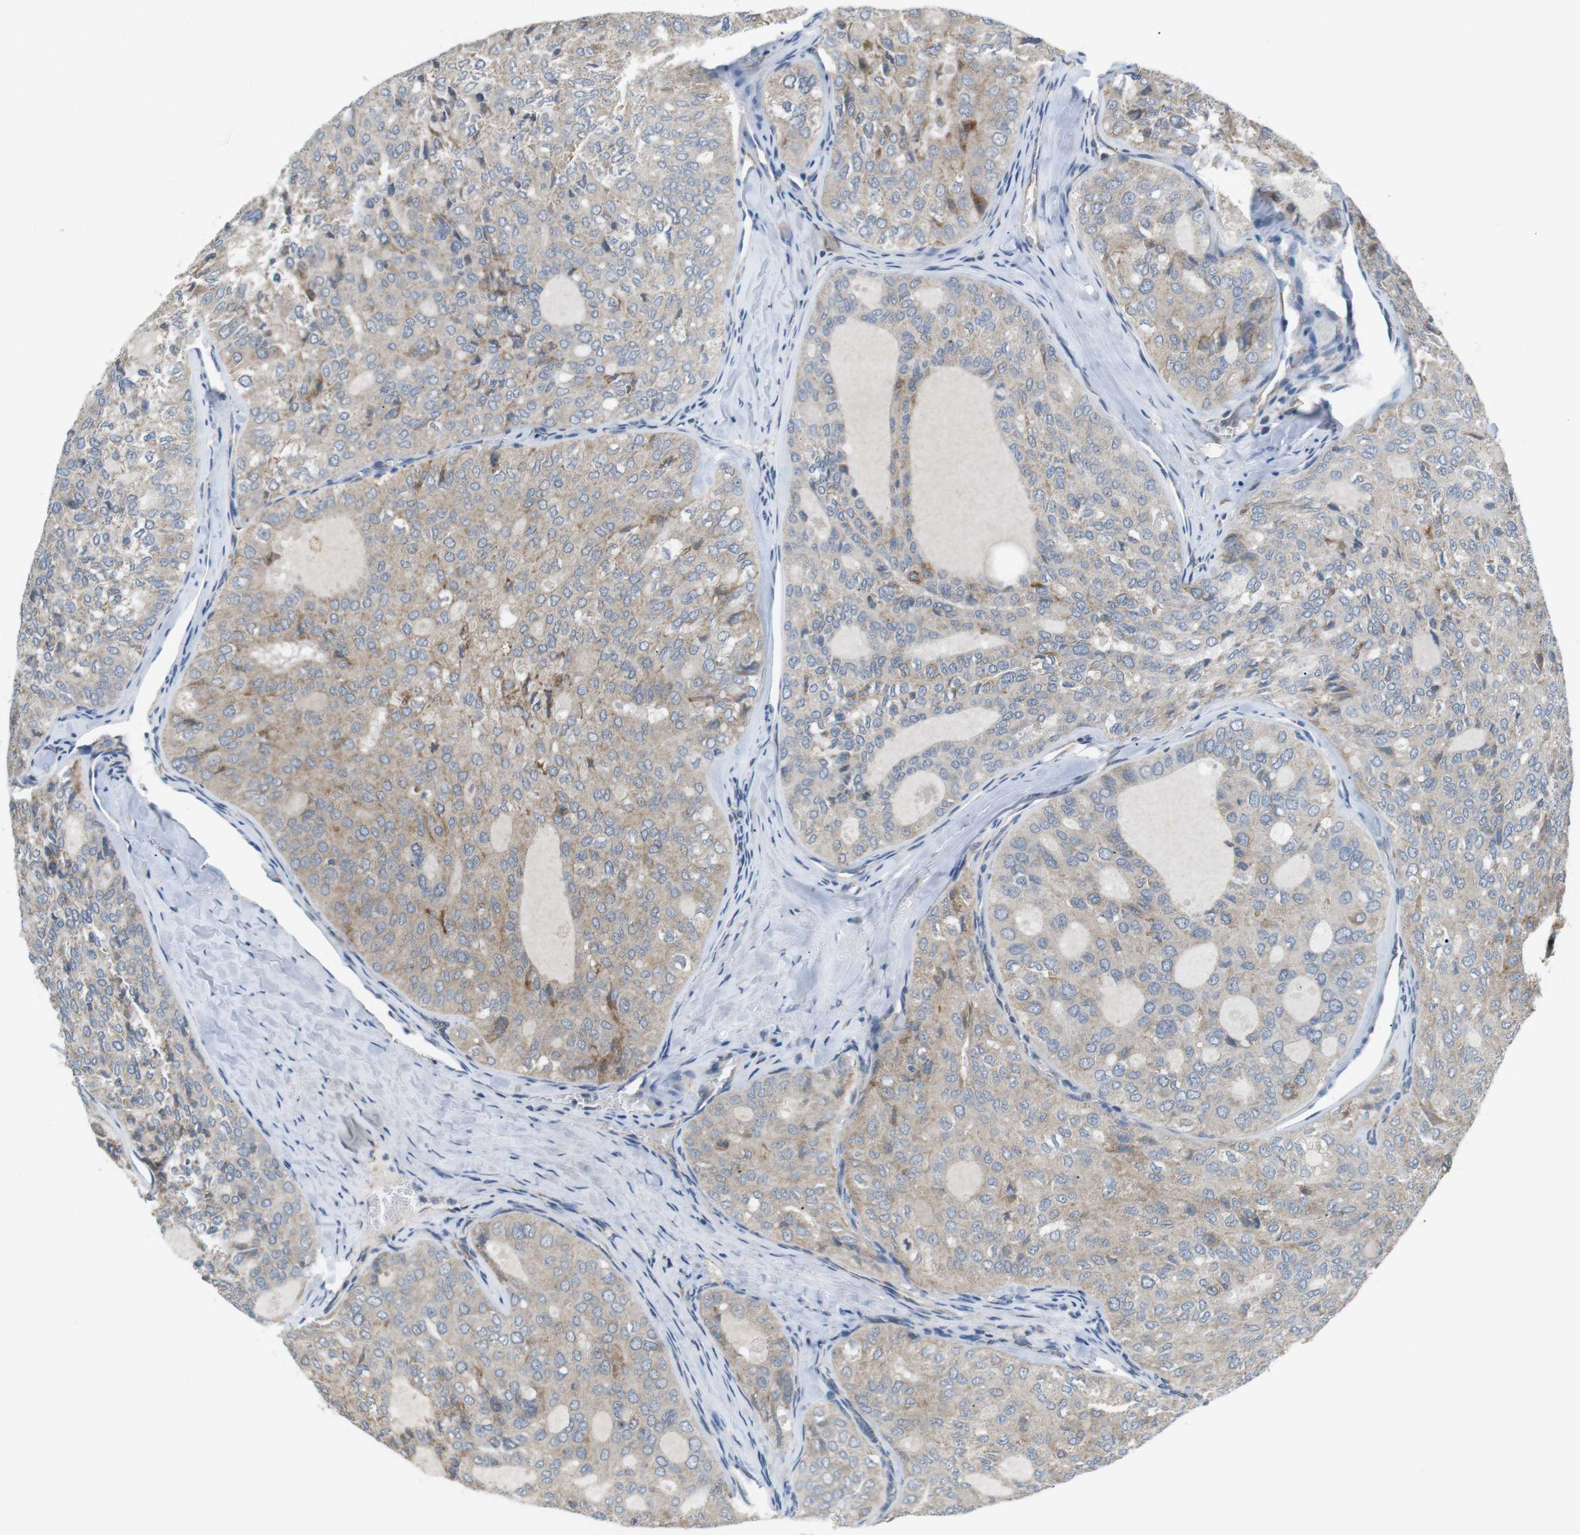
{"staining": {"intensity": "moderate", "quantity": "<25%", "location": "cytoplasmic/membranous"}, "tissue": "thyroid cancer", "cell_type": "Tumor cells", "image_type": "cancer", "snomed": [{"axis": "morphology", "description": "Follicular adenoma carcinoma, NOS"}, {"axis": "topography", "description": "Thyroid gland"}], "caption": "This photomicrograph shows immunohistochemistry staining of human thyroid follicular adenoma carcinoma, with low moderate cytoplasmic/membranous expression in approximately <25% of tumor cells.", "gene": "BACE1", "patient": {"sex": "male", "age": 75}}